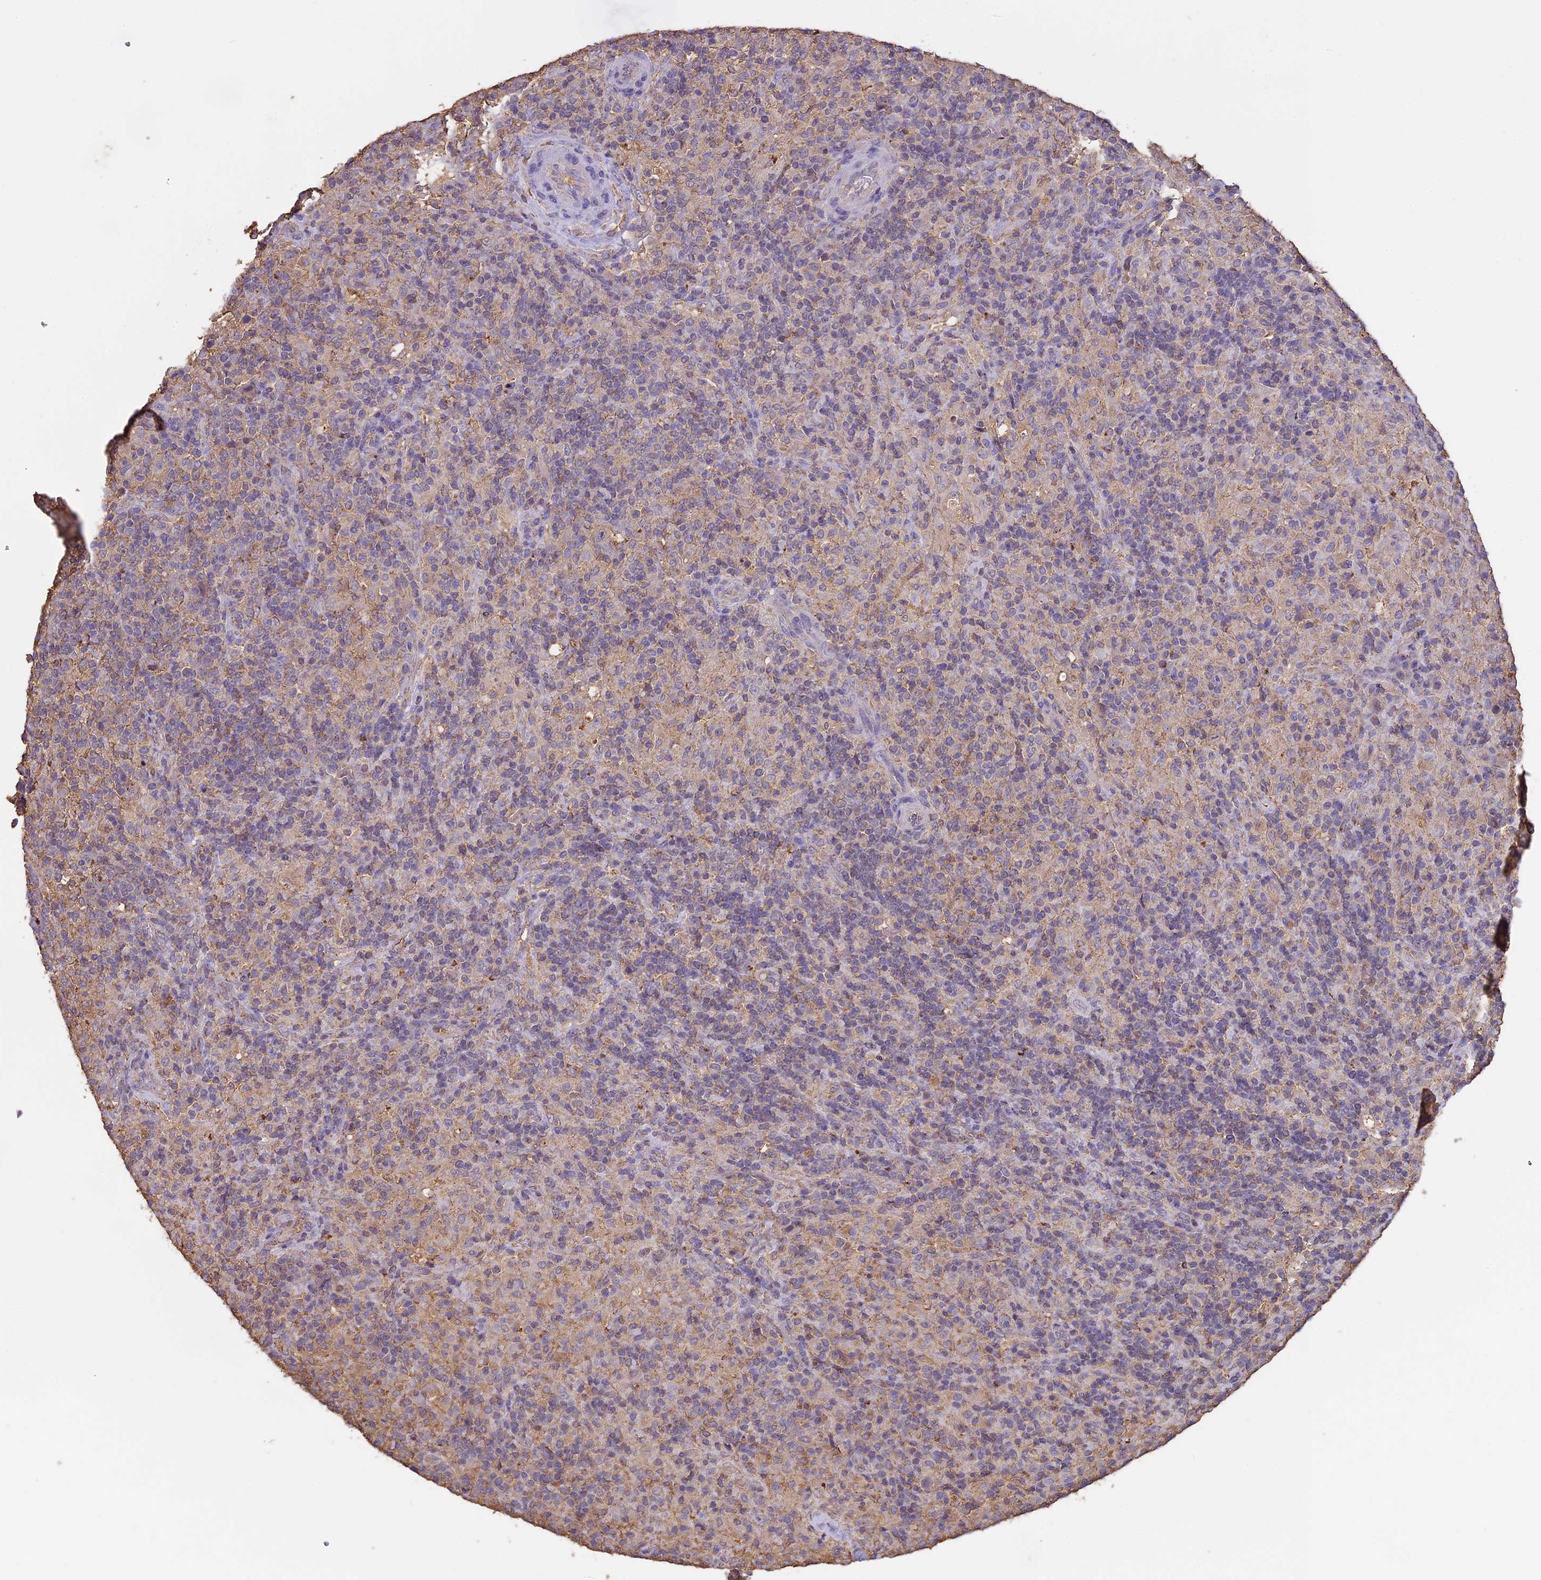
{"staining": {"intensity": "moderate", "quantity": "25%-75%", "location": "cytoplasmic/membranous"}, "tissue": "lymphoma", "cell_type": "Tumor cells", "image_type": "cancer", "snomed": [{"axis": "morphology", "description": "Hodgkin's disease, NOS"}, {"axis": "topography", "description": "Lymph node"}], "caption": "IHC of Hodgkin's disease exhibits medium levels of moderate cytoplasmic/membranous expression in approximately 25%-75% of tumor cells.", "gene": "ARHGAP19", "patient": {"sex": "male", "age": 70}}